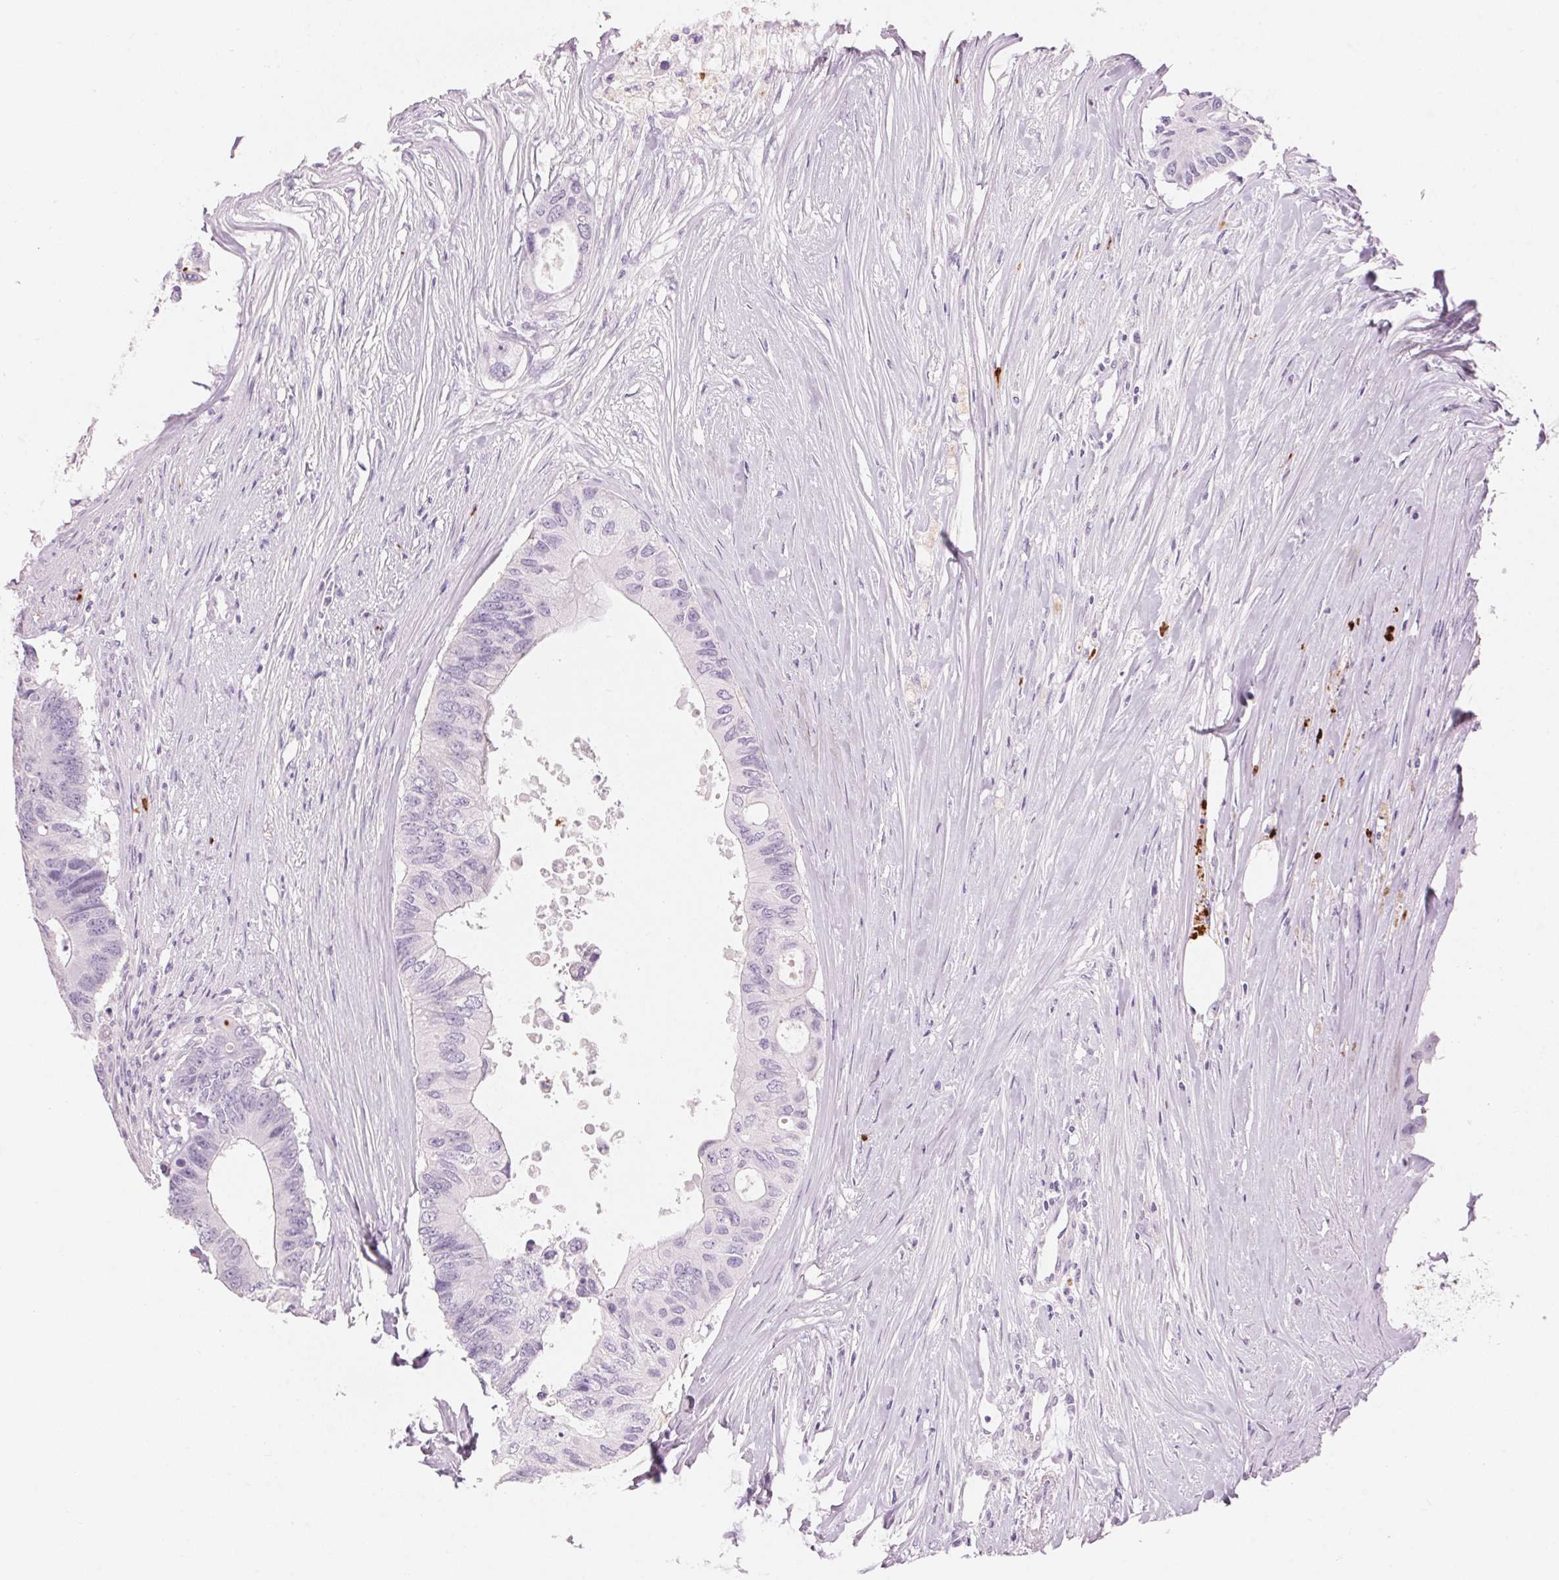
{"staining": {"intensity": "negative", "quantity": "none", "location": "none"}, "tissue": "colorectal cancer", "cell_type": "Tumor cells", "image_type": "cancer", "snomed": [{"axis": "morphology", "description": "Adenocarcinoma, NOS"}, {"axis": "topography", "description": "Colon"}], "caption": "This micrograph is of colorectal cancer (adenocarcinoma) stained with immunohistochemistry (IHC) to label a protein in brown with the nuclei are counter-stained blue. There is no positivity in tumor cells.", "gene": "KLK7", "patient": {"sex": "male", "age": 71}}